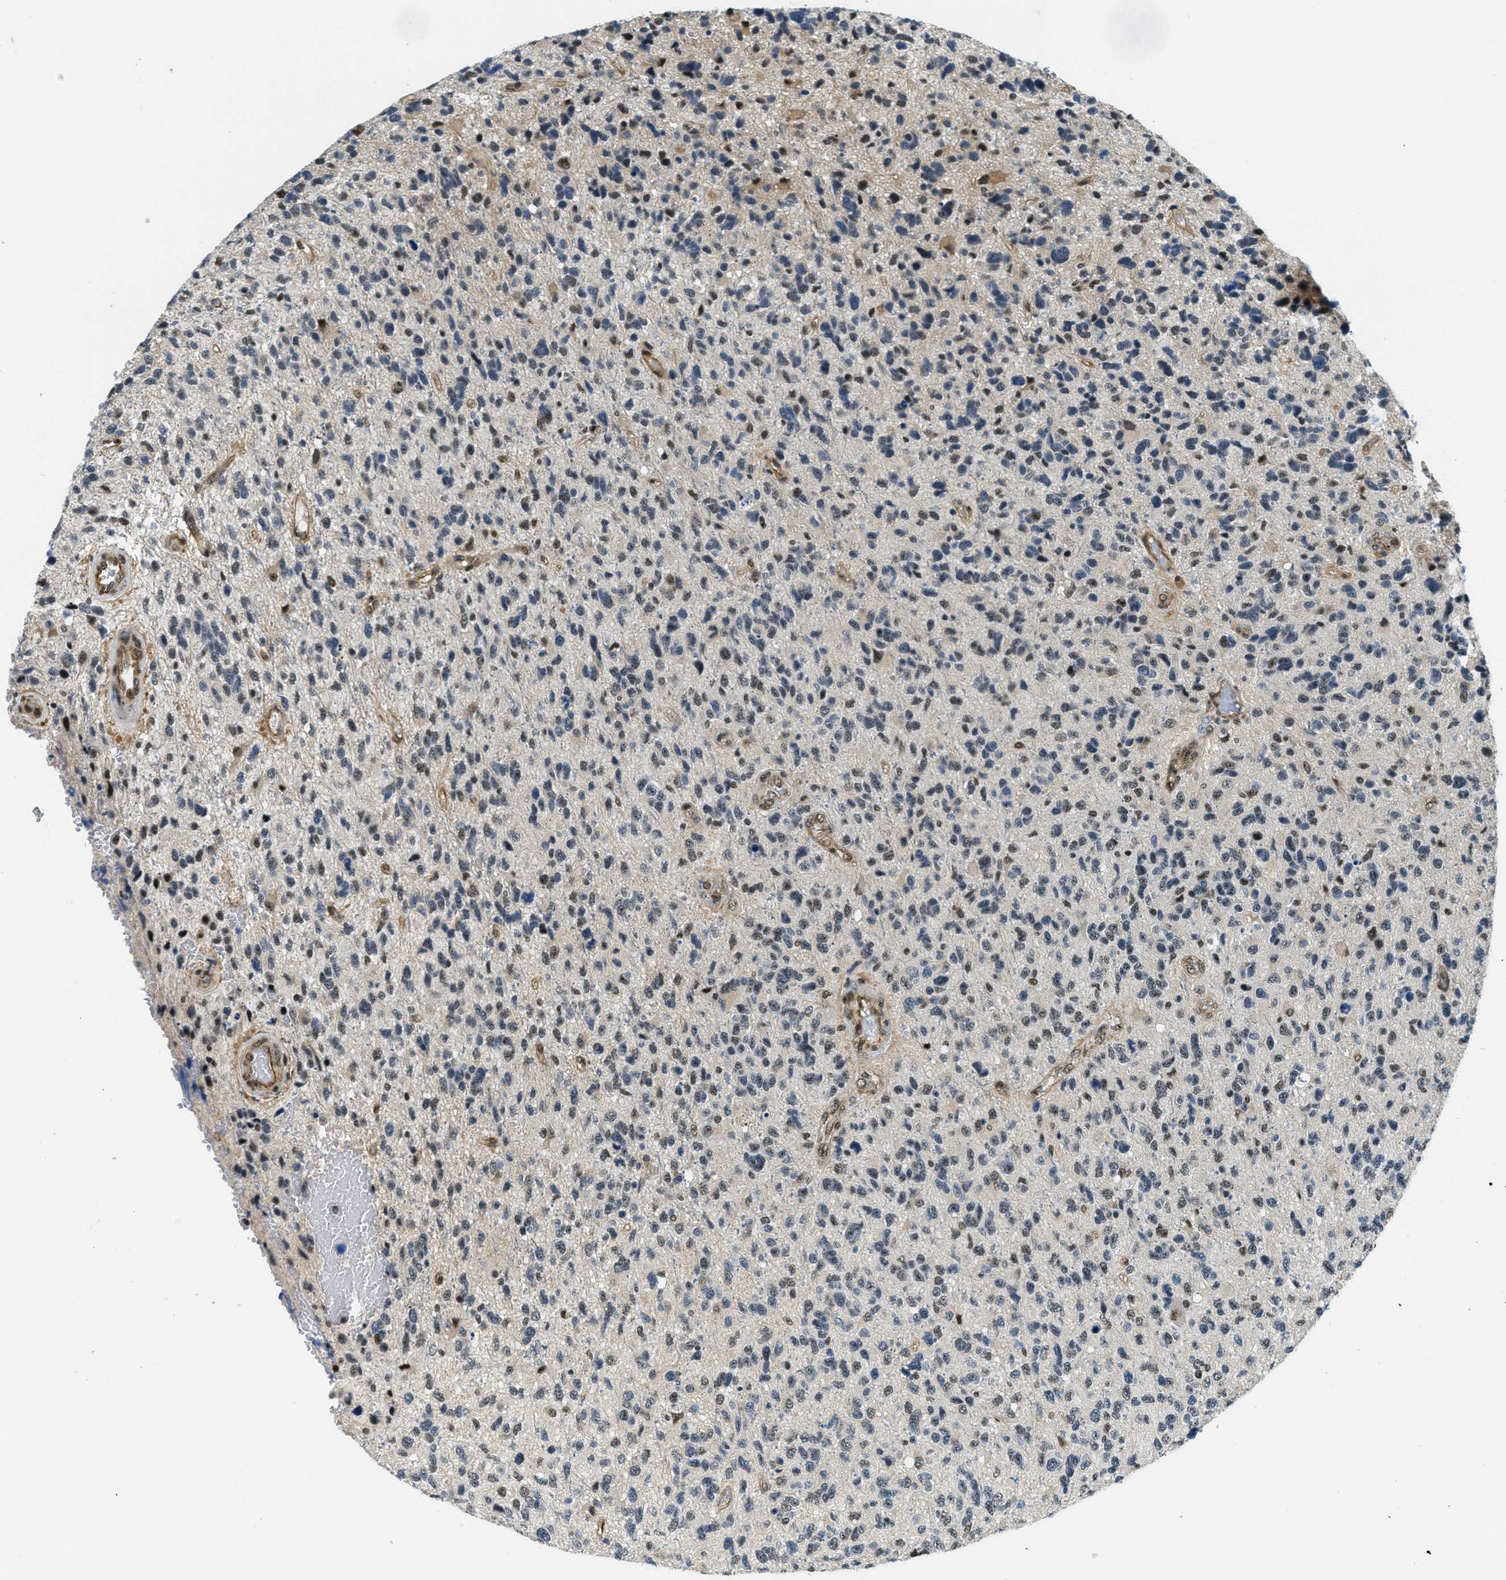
{"staining": {"intensity": "moderate", "quantity": "25%-75%", "location": "nuclear"}, "tissue": "glioma", "cell_type": "Tumor cells", "image_type": "cancer", "snomed": [{"axis": "morphology", "description": "Glioma, malignant, High grade"}, {"axis": "topography", "description": "Brain"}], "caption": "Human malignant high-grade glioma stained for a protein (brown) shows moderate nuclear positive expression in about 25%-75% of tumor cells.", "gene": "CFAP36", "patient": {"sex": "female", "age": 58}}